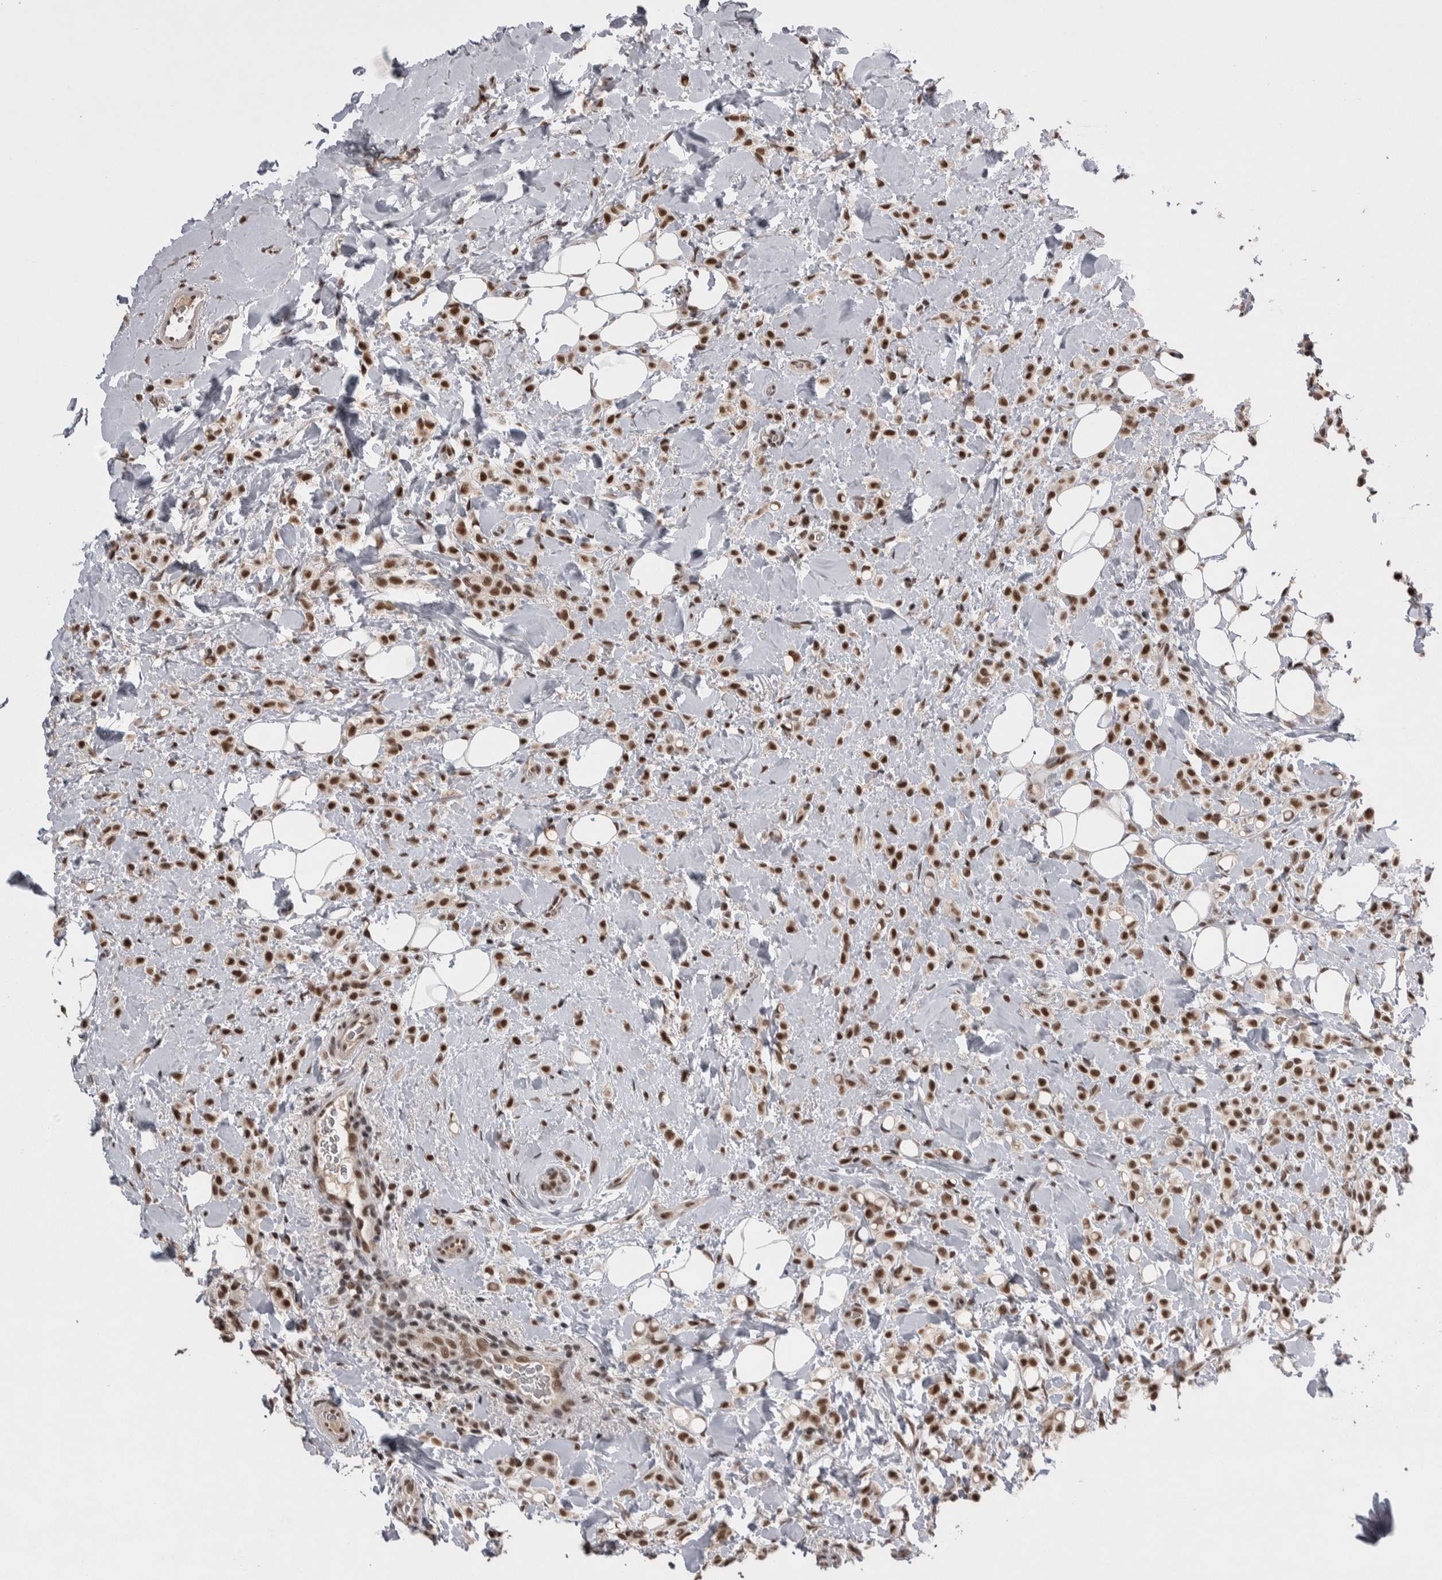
{"staining": {"intensity": "strong", "quantity": ">75%", "location": "nuclear"}, "tissue": "breast cancer", "cell_type": "Tumor cells", "image_type": "cancer", "snomed": [{"axis": "morphology", "description": "Normal tissue, NOS"}, {"axis": "morphology", "description": "Lobular carcinoma"}, {"axis": "topography", "description": "Breast"}], "caption": "Immunohistochemistry of human breast cancer (lobular carcinoma) shows high levels of strong nuclear staining in approximately >75% of tumor cells.", "gene": "DMTF1", "patient": {"sex": "female", "age": 50}}